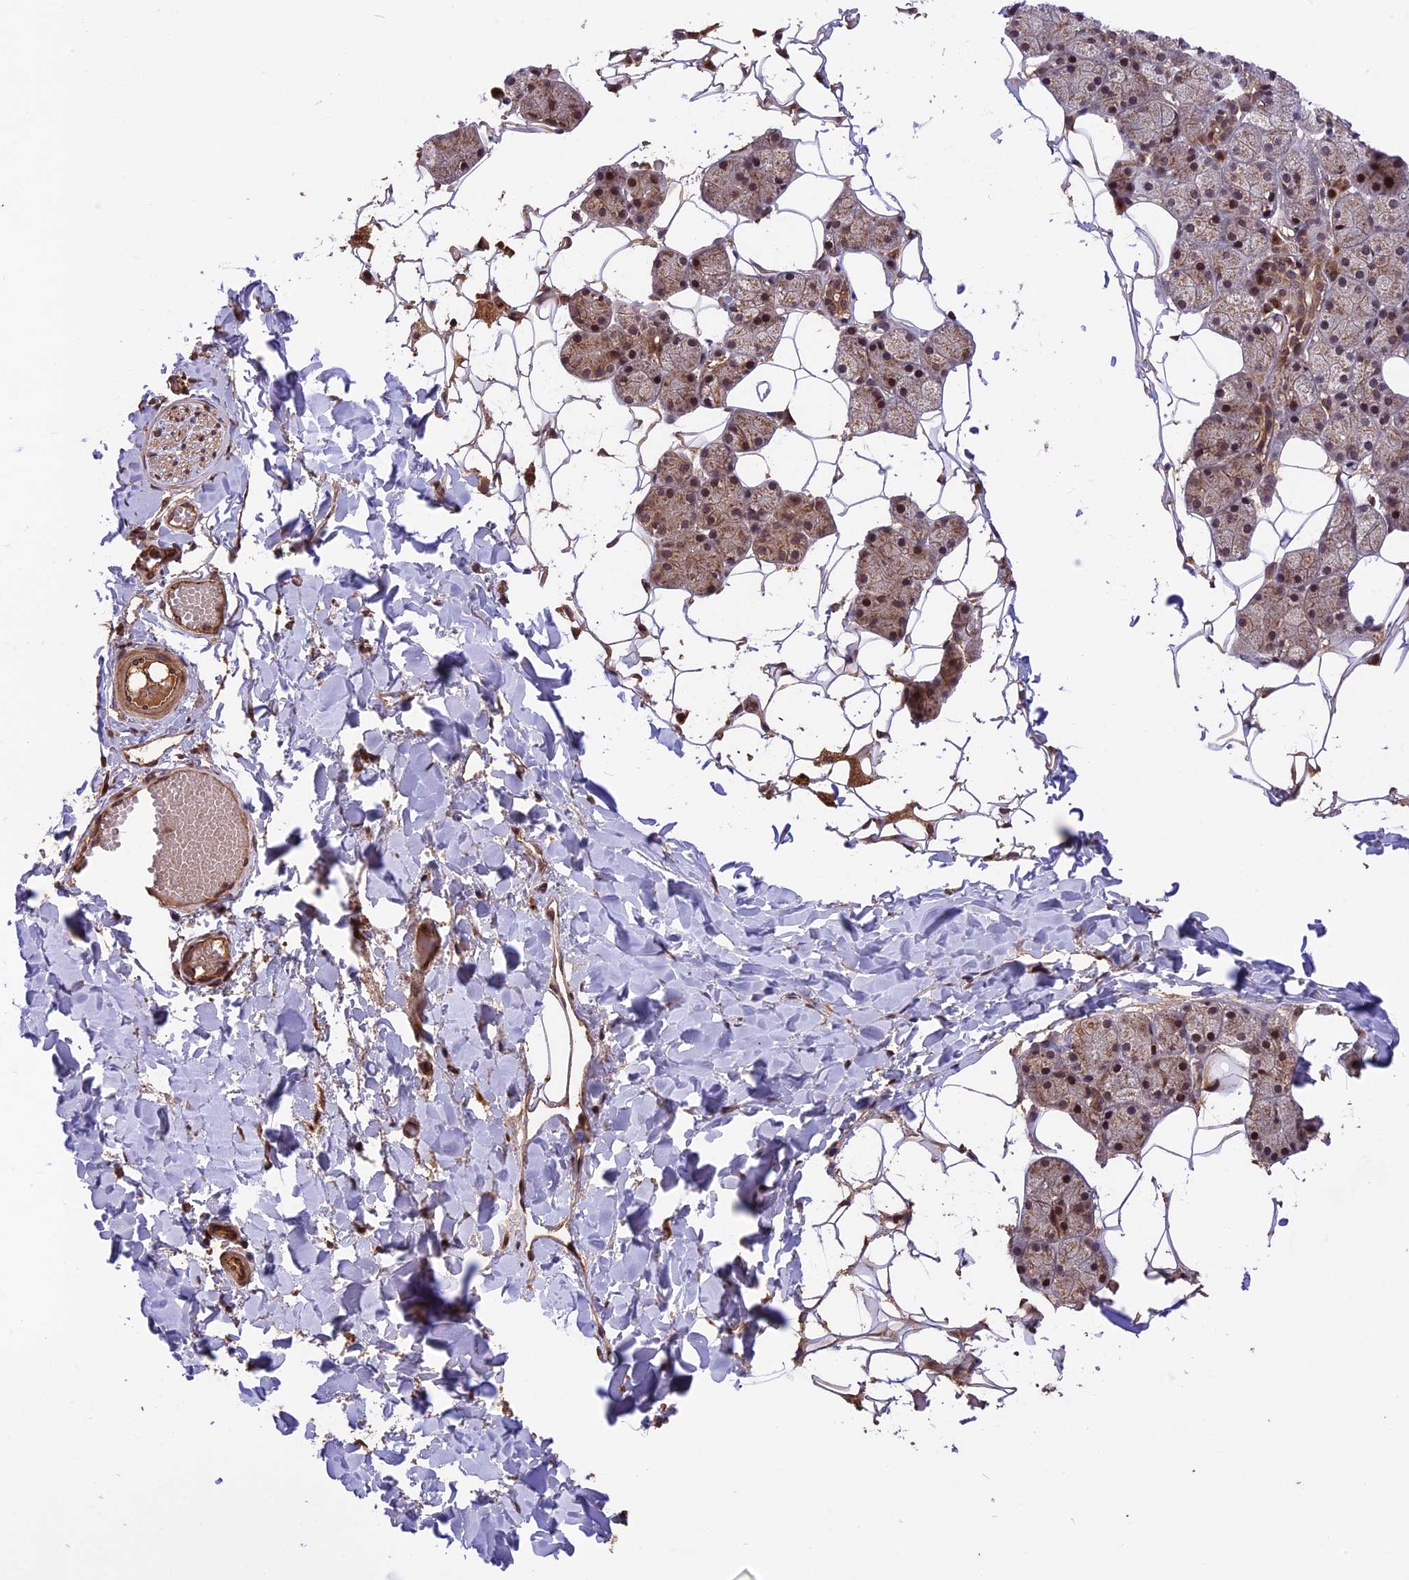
{"staining": {"intensity": "moderate", "quantity": ">75%", "location": "cytoplasmic/membranous"}, "tissue": "salivary gland", "cell_type": "Glandular cells", "image_type": "normal", "snomed": [{"axis": "morphology", "description": "Normal tissue, NOS"}, {"axis": "topography", "description": "Salivary gland"}], "caption": "Normal salivary gland was stained to show a protein in brown. There is medium levels of moderate cytoplasmic/membranous staining in about >75% of glandular cells. Nuclei are stained in blue.", "gene": "ESCO1", "patient": {"sex": "female", "age": 33}}